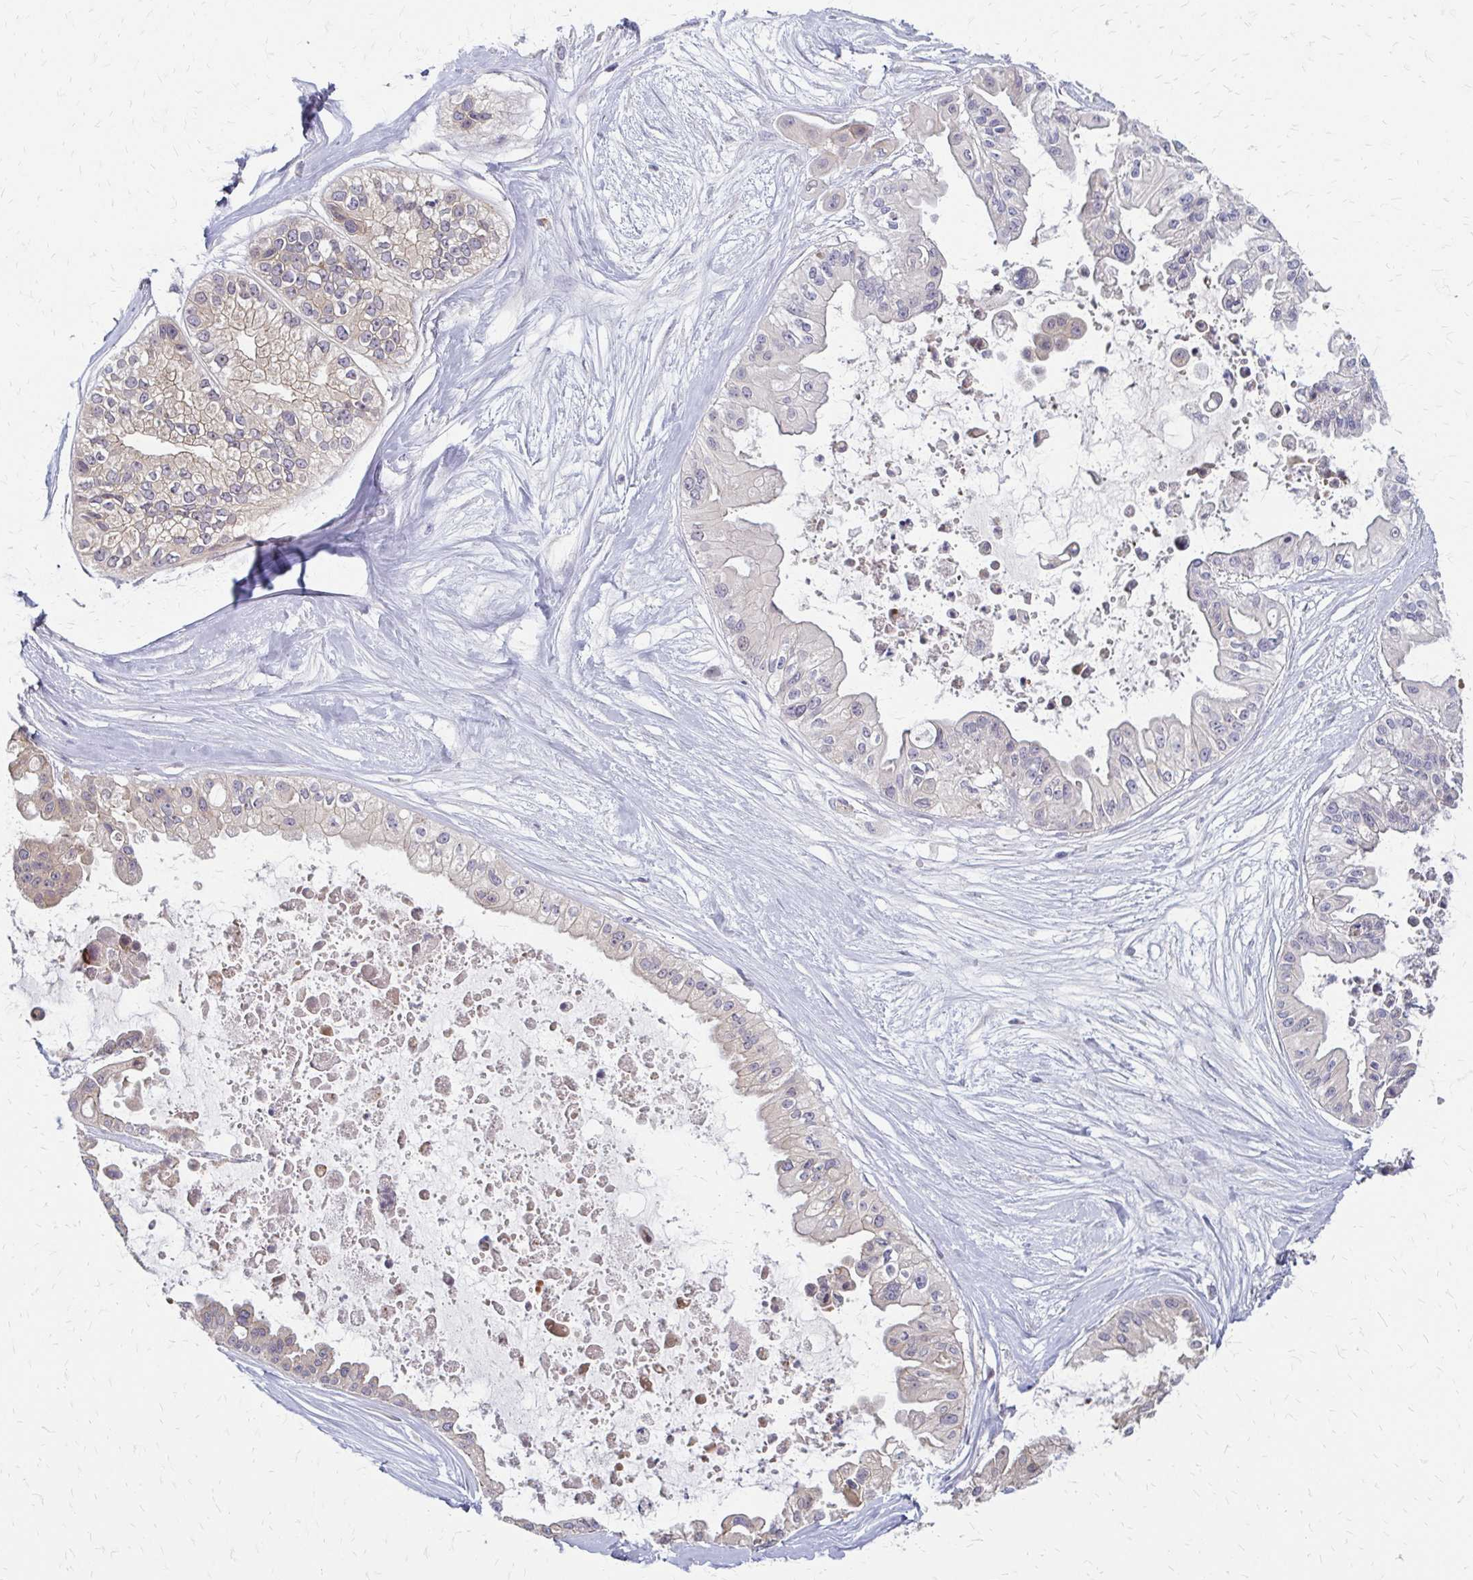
{"staining": {"intensity": "weak", "quantity": "25%-75%", "location": "cytoplasmic/membranous"}, "tissue": "ovarian cancer", "cell_type": "Tumor cells", "image_type": "cancer", "snomed": [{"axis": "morphology", "description": "Cystadenocarcinoma, serous, NOS"}, {"axis": "topography", "description": "Ovary"}], "caption": "An immunohistochemistry image of tumor tissue is shown. Protein staining in brown highlights weak cytoplasmic/membranous positivity in serous cystadenocarcinoma (ovarian) within tumor cells.", "gene": "ZNF383", "patient": {"sex": "female", "age": 56}}